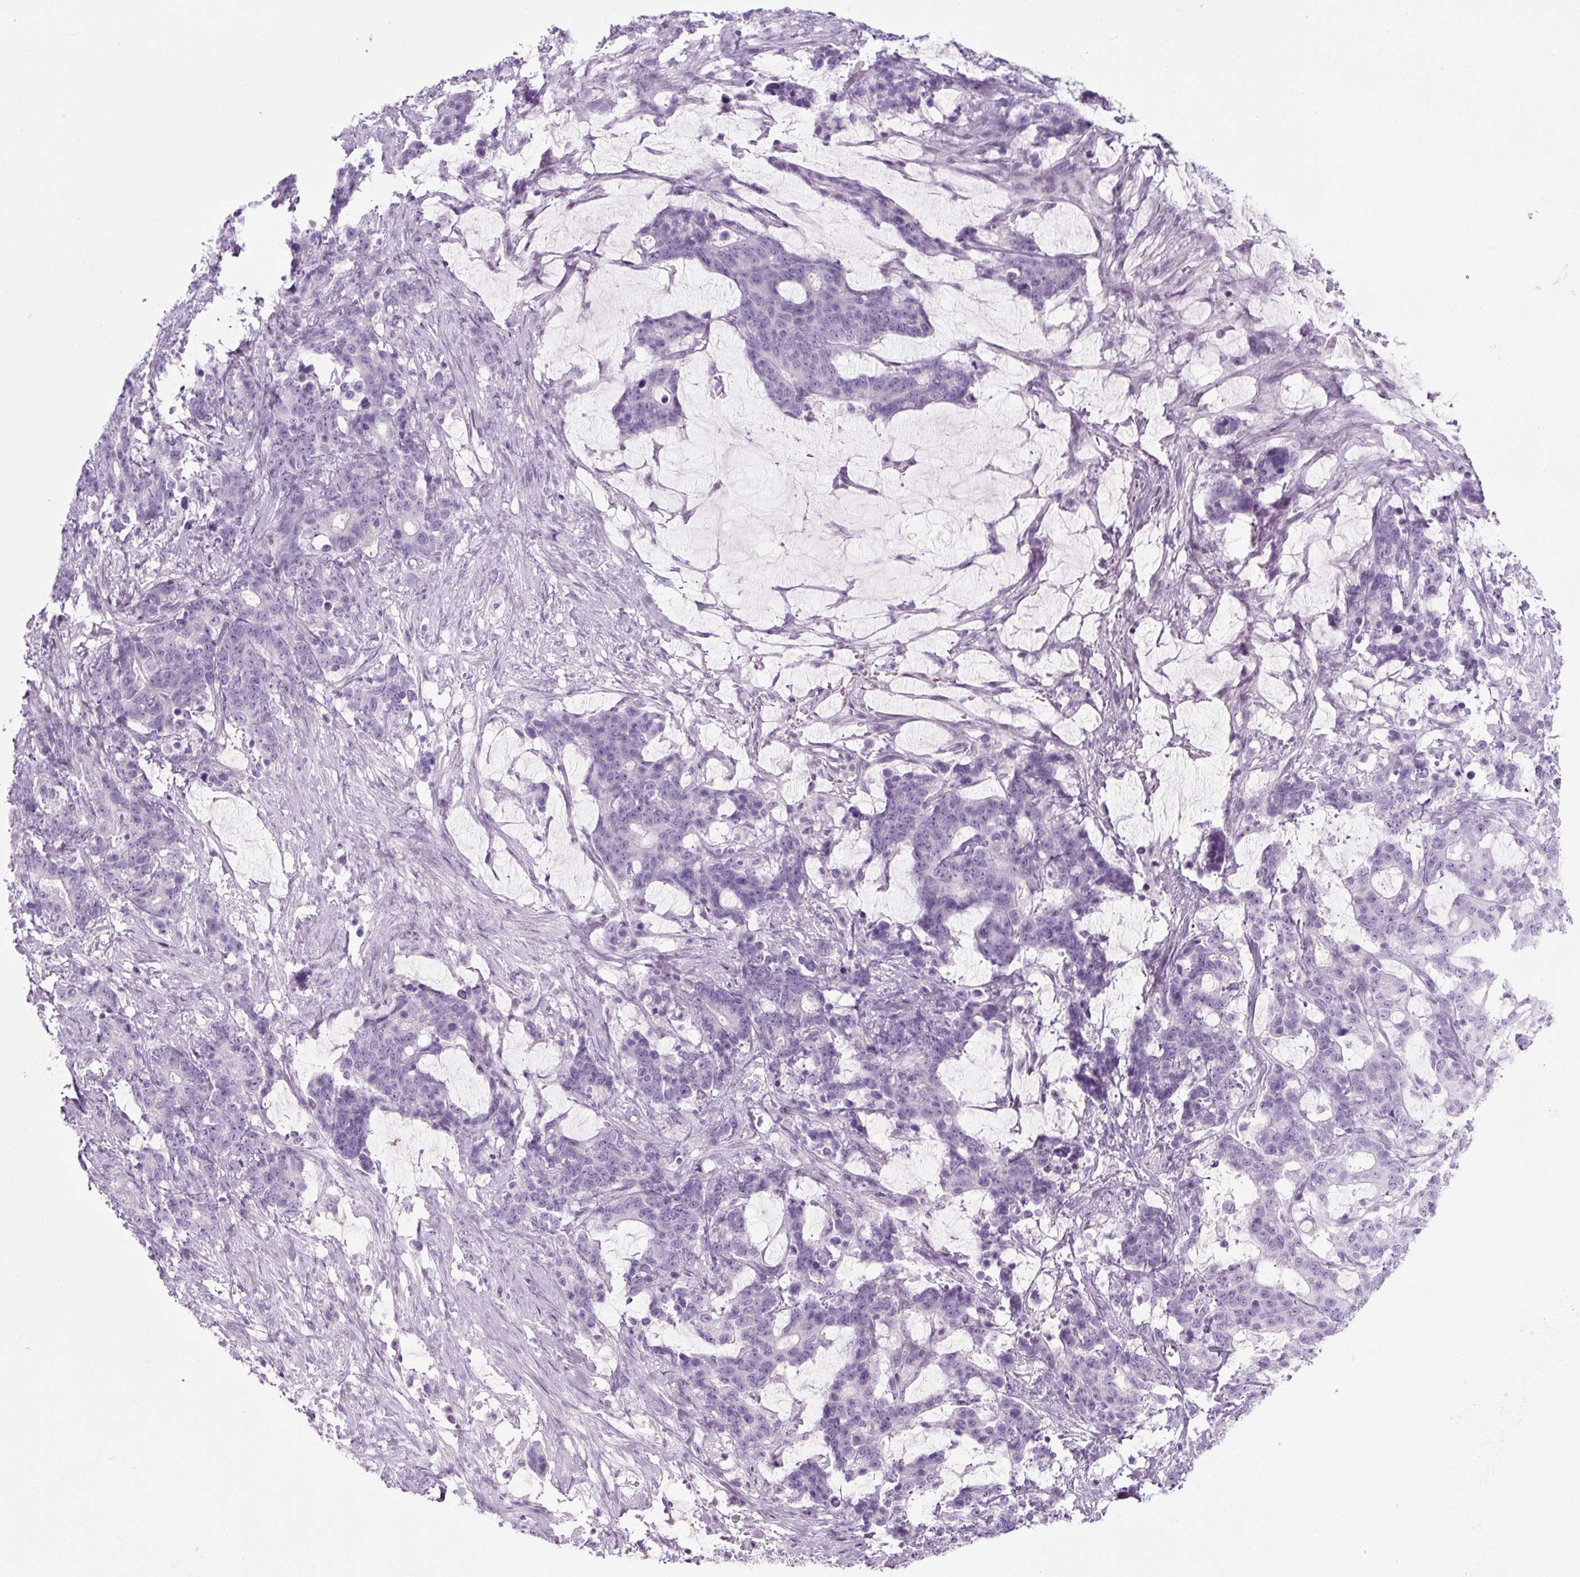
{"staining": {"intensity": "negative", "quantity": "none", "location": "none"}, "tissue": "stomach cancer", "cell_type": "Tumor cells", "image_type": "cancer", "snomed": [{"axis": "morphology", "description": "Normal tissue, NOS"}, {"axis": "morphology", "description": "Adenocarcinoma, NOS"}, {"axis": "topography", "description": "Stomach"}], "caption": "Immunohistochemistry (IHC) micrograph of neoplastic tissue: adenocarcinoma (stomach) stained with DAB (3,3'-diaminobenzidine) demonstrates no significant protein positivity in tumor cells. (Stains: DAB IHC with hematoxylin counter stain, Microscopy: brightfield microscopy at high magnification).", "gene": "PF4V1", "patient": {"sex": "female", "age": 64}}